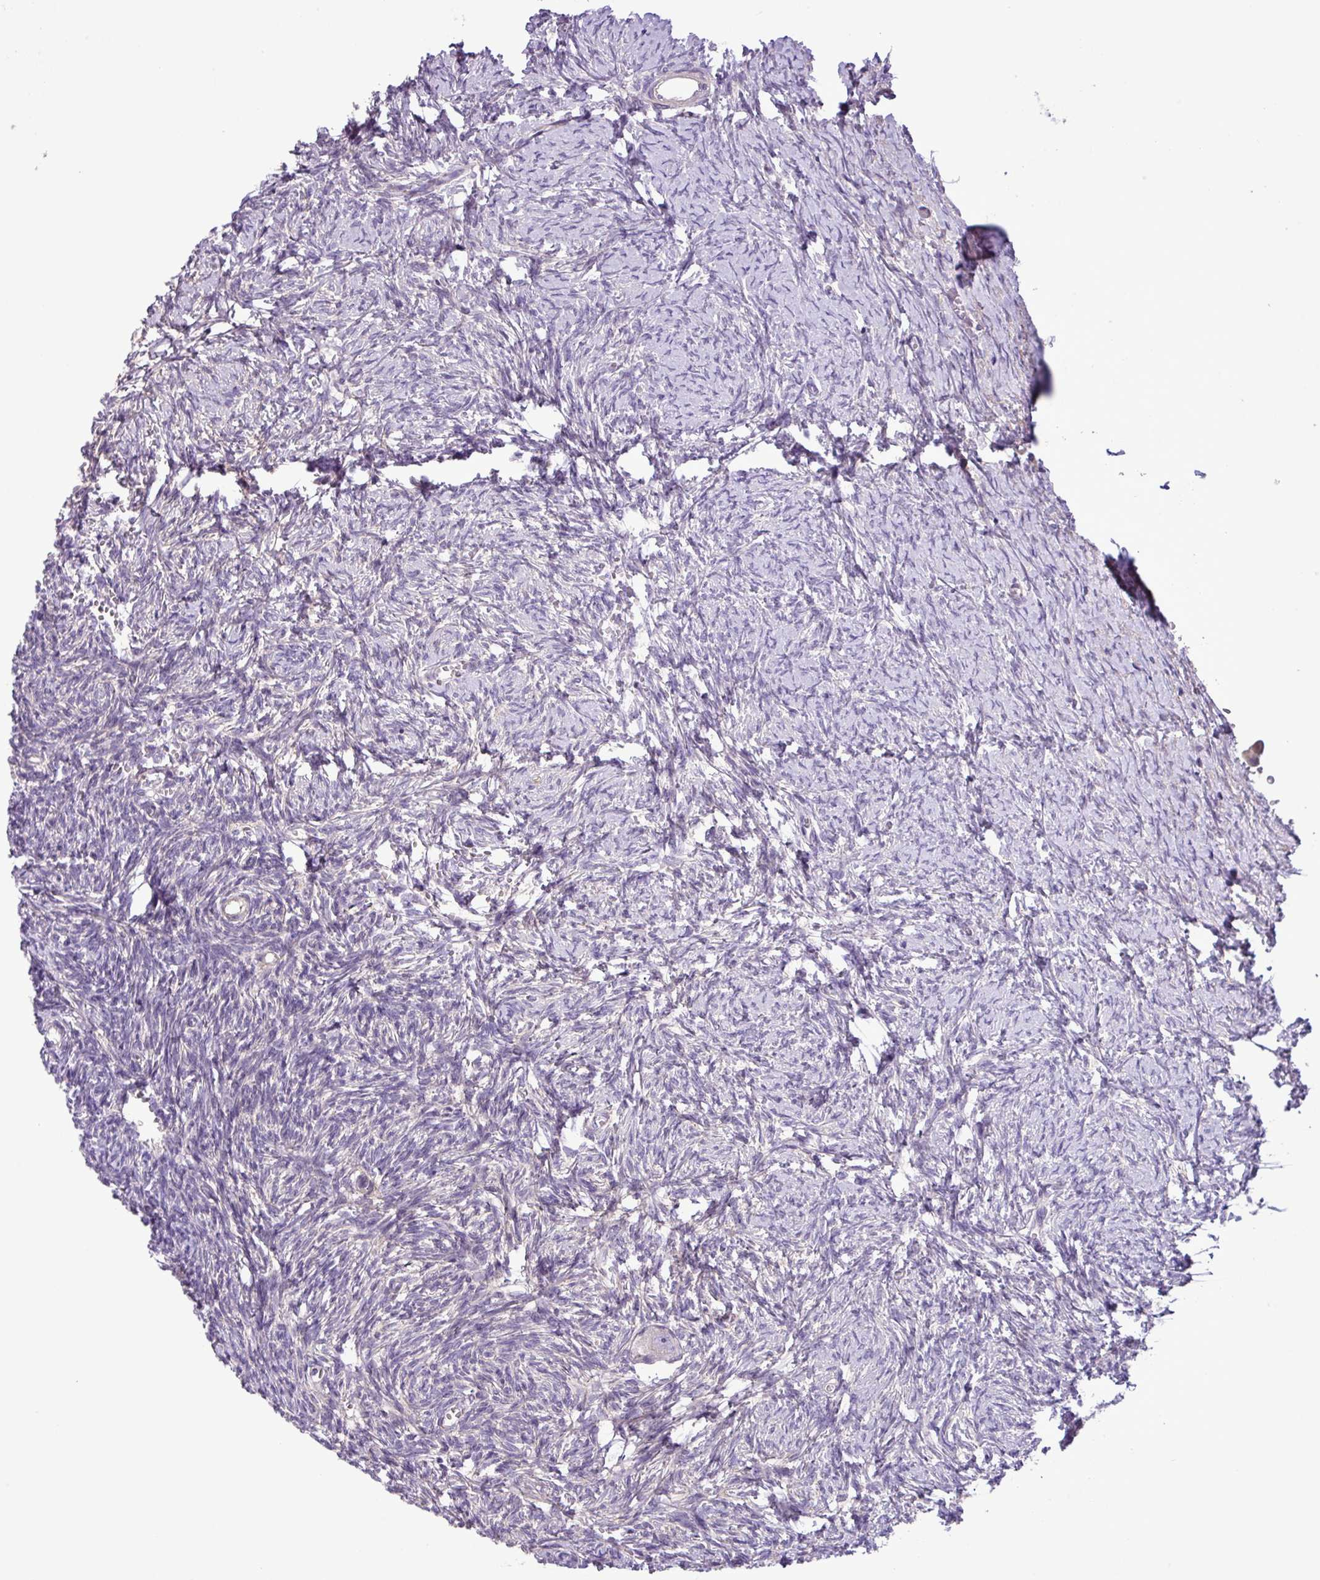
{"staining": {"intensity": "negative", "quantity": "none", "location": "none"}, "tissue": "ovary", "cell_type": "Follicle cells", "image_type": "normal", "snomed": [{"axis": "morphology", "description": "Normal tissue, NOS"}, {"axis": "topography", "description": "Ovary"}], "caption": "The micrograph reveals no significant staining in follicle cells of ovary. (DAB (3,3'-diaminobenzidine) immunohistochemistry visualized using brightfield microscopy, high magnification).", "gene": "CD248", "patient": {"sex": "female", "age": 39}}